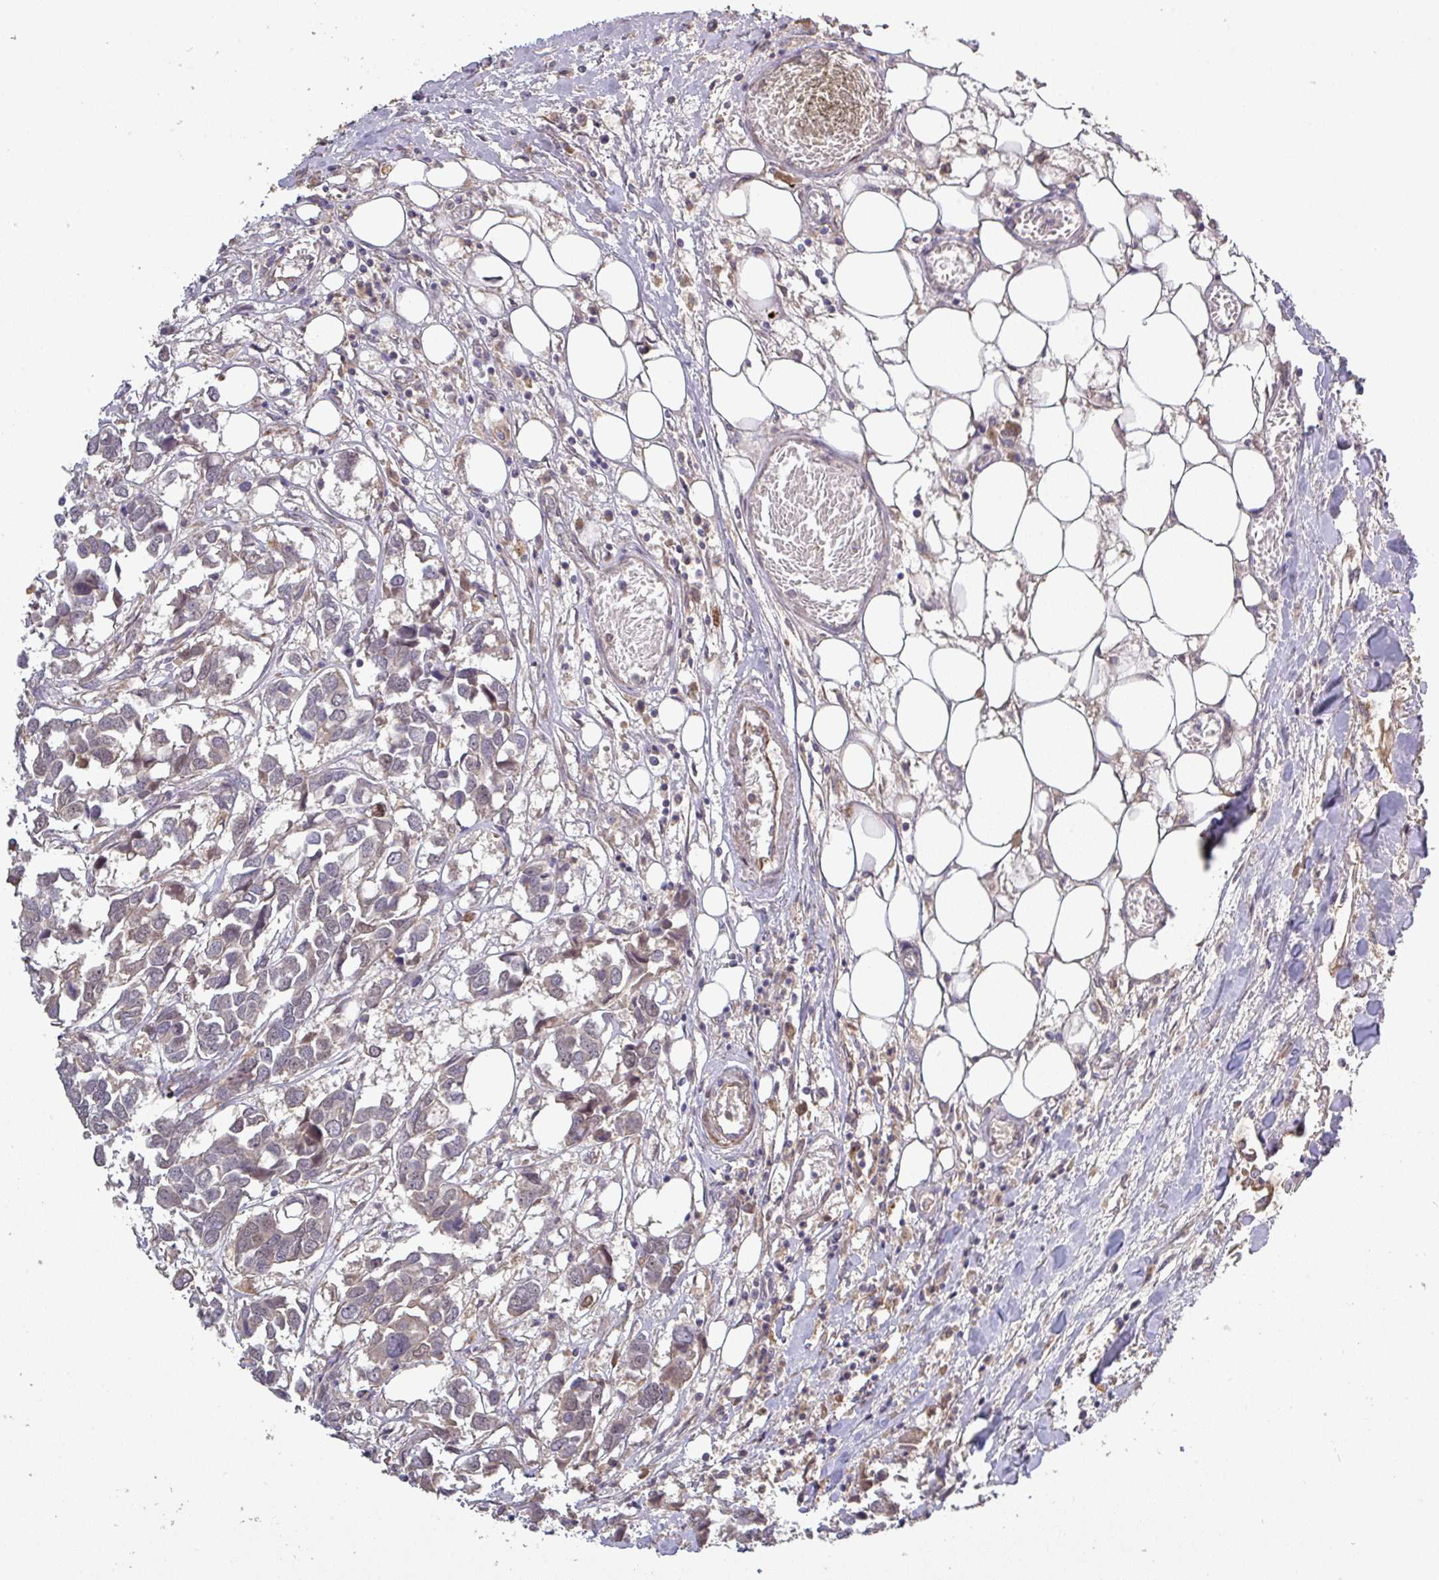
{"staining": {"intensity": "weak", "quantity": "<25%", "location": "cytoplasmic/membranous"}, "tissue": "breast cancer", "cell_type": "Tumor cells", "image_type": "cancer", "snomed": [{"axis": "morphology", "description": "Duct carcinoma"}, {"axis": "topography", "description": "Breast"}], "caption": "Immunohistochemical staining of breast cancer demonstrates no significant expression in tumor cells.", "gene": "CCDC121", "patient": {"sex": "female", "age": 83}}